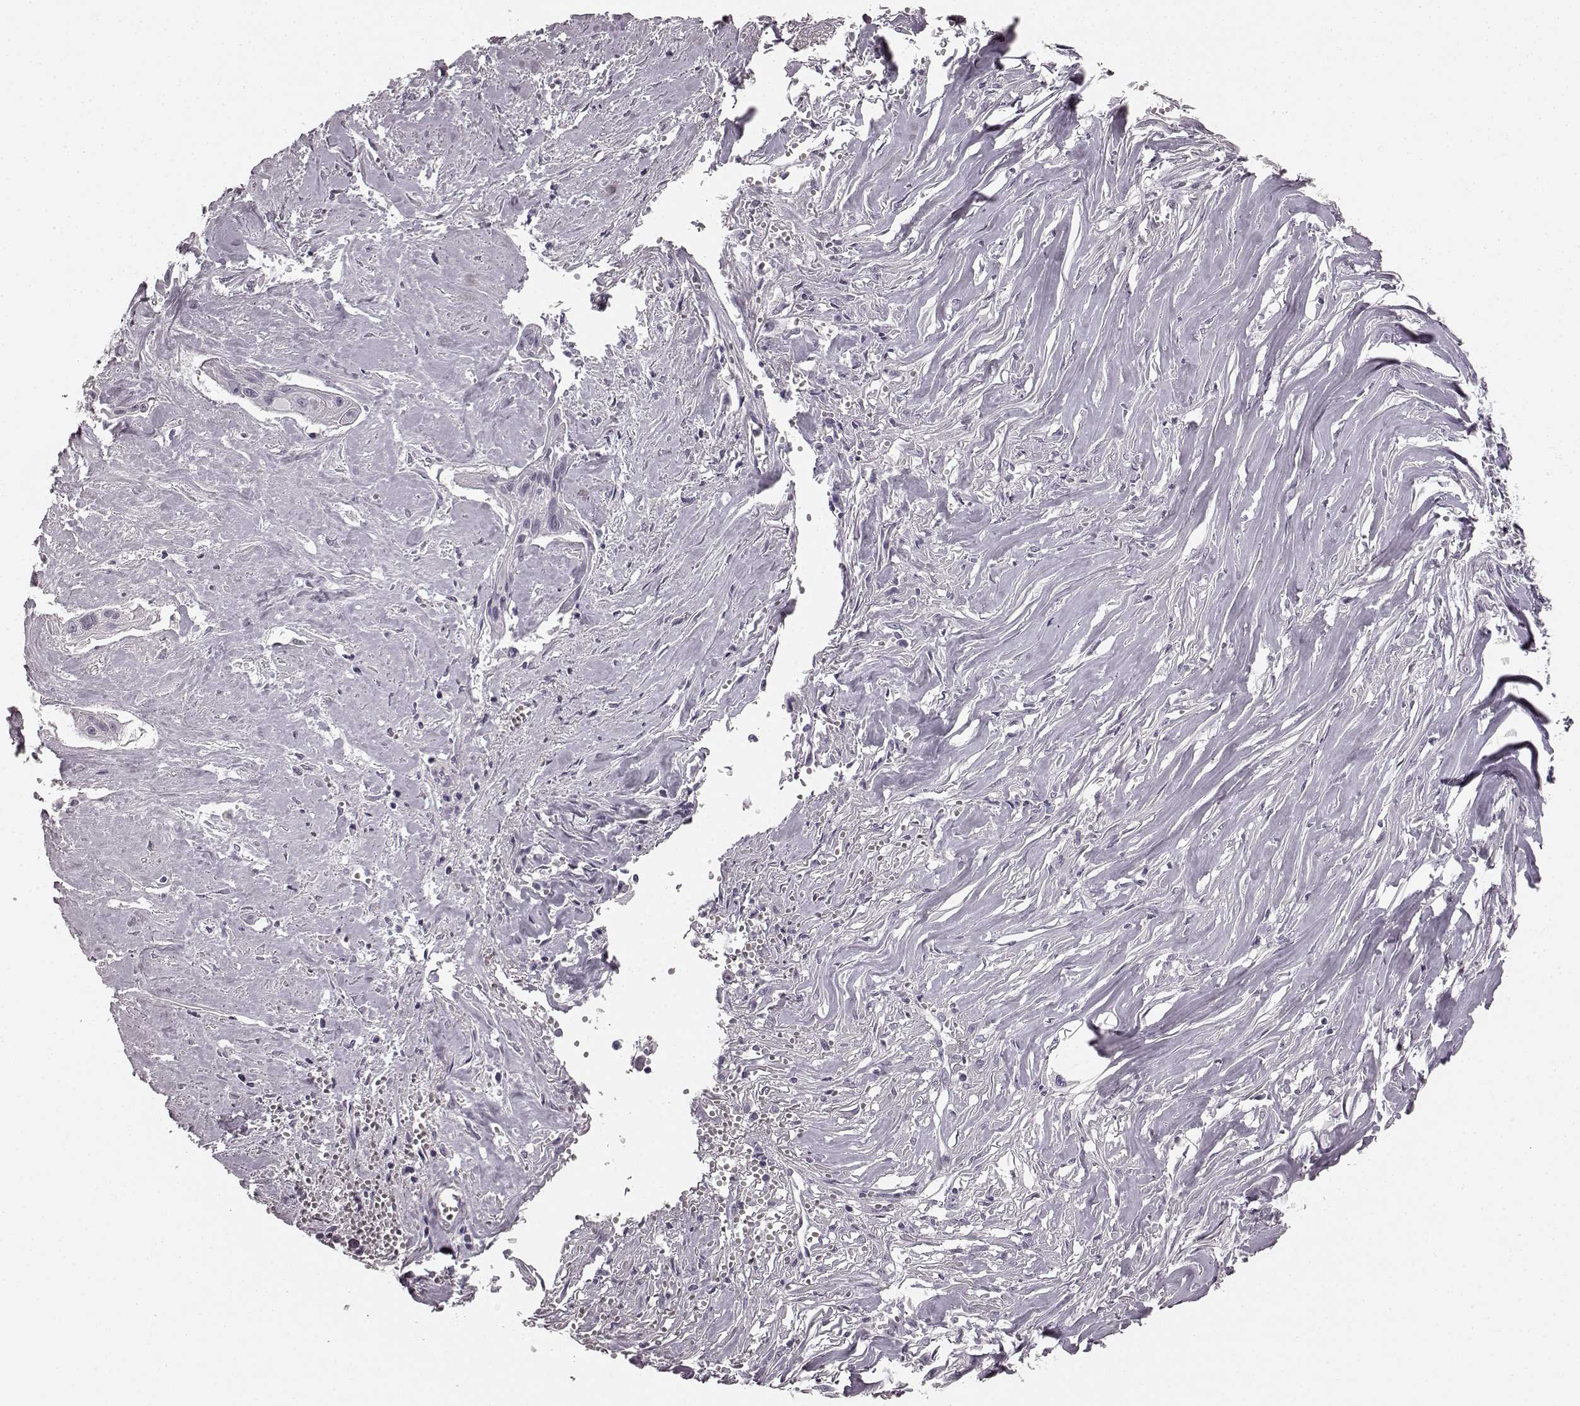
{"staining": {"intensity": "negative", "quantity": "none", "location": "none"}, "tissue": "cervical cancer", "cell_type": "Tumor cells", "image_type": "cancer", "snomed": [{"axis": "morphology", "description": "Squamous cell carcinoma, NOS"}, {"axis": "topography", "description": "Cervix"}], "caption": "Tumor cells show no significant positivity in cervical squamous cell carcinoma.", "gene": "TMPRSS15", "patient": {"sex": "female", "age": 49}}